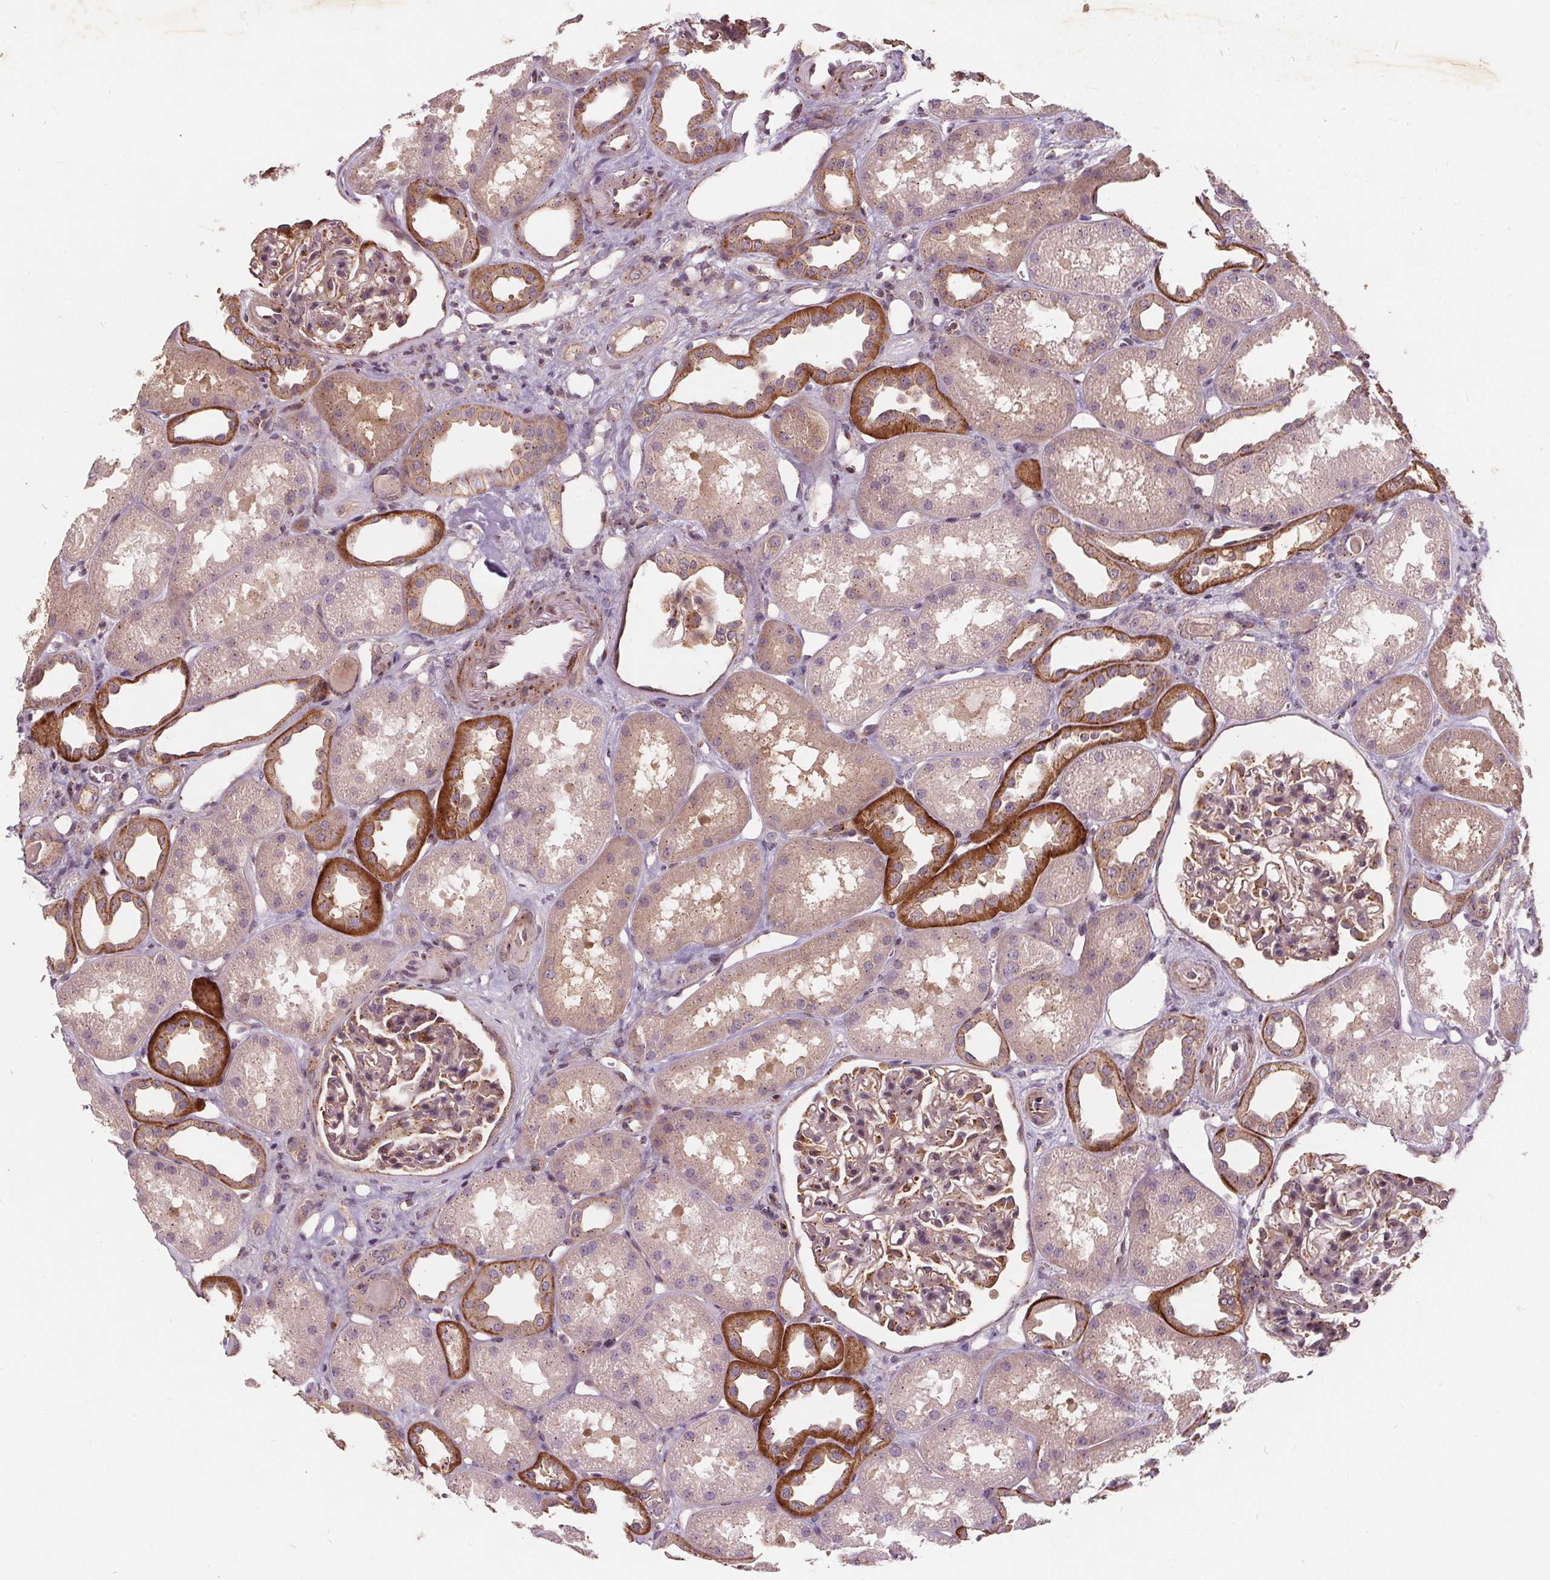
{"staining": {"intensity": "weak", "quantity": "25%-75%", "location": "cytoplasmic/membranous"}, "tissue": "kidney", "cell_type": "Cells in glomeruli", "image_type": "normal", "snomed": [{"axis": "morphology", "description": "Normal tissue, NOS"}, {"axis": "topography", "description": "Kidney"}], "caption": "Immunohistochemistry (IHC) image of benign kidney: human kidney stained using IHC exhibits low levels of weak protein expression localized specifically in the cytoplasmic/membranous of cells in glomeruli, appearing as a cytoplasmic/membranous brown color.", "gene": "CSNK1G2", "patient": {"sex": "male", "age": 61}}